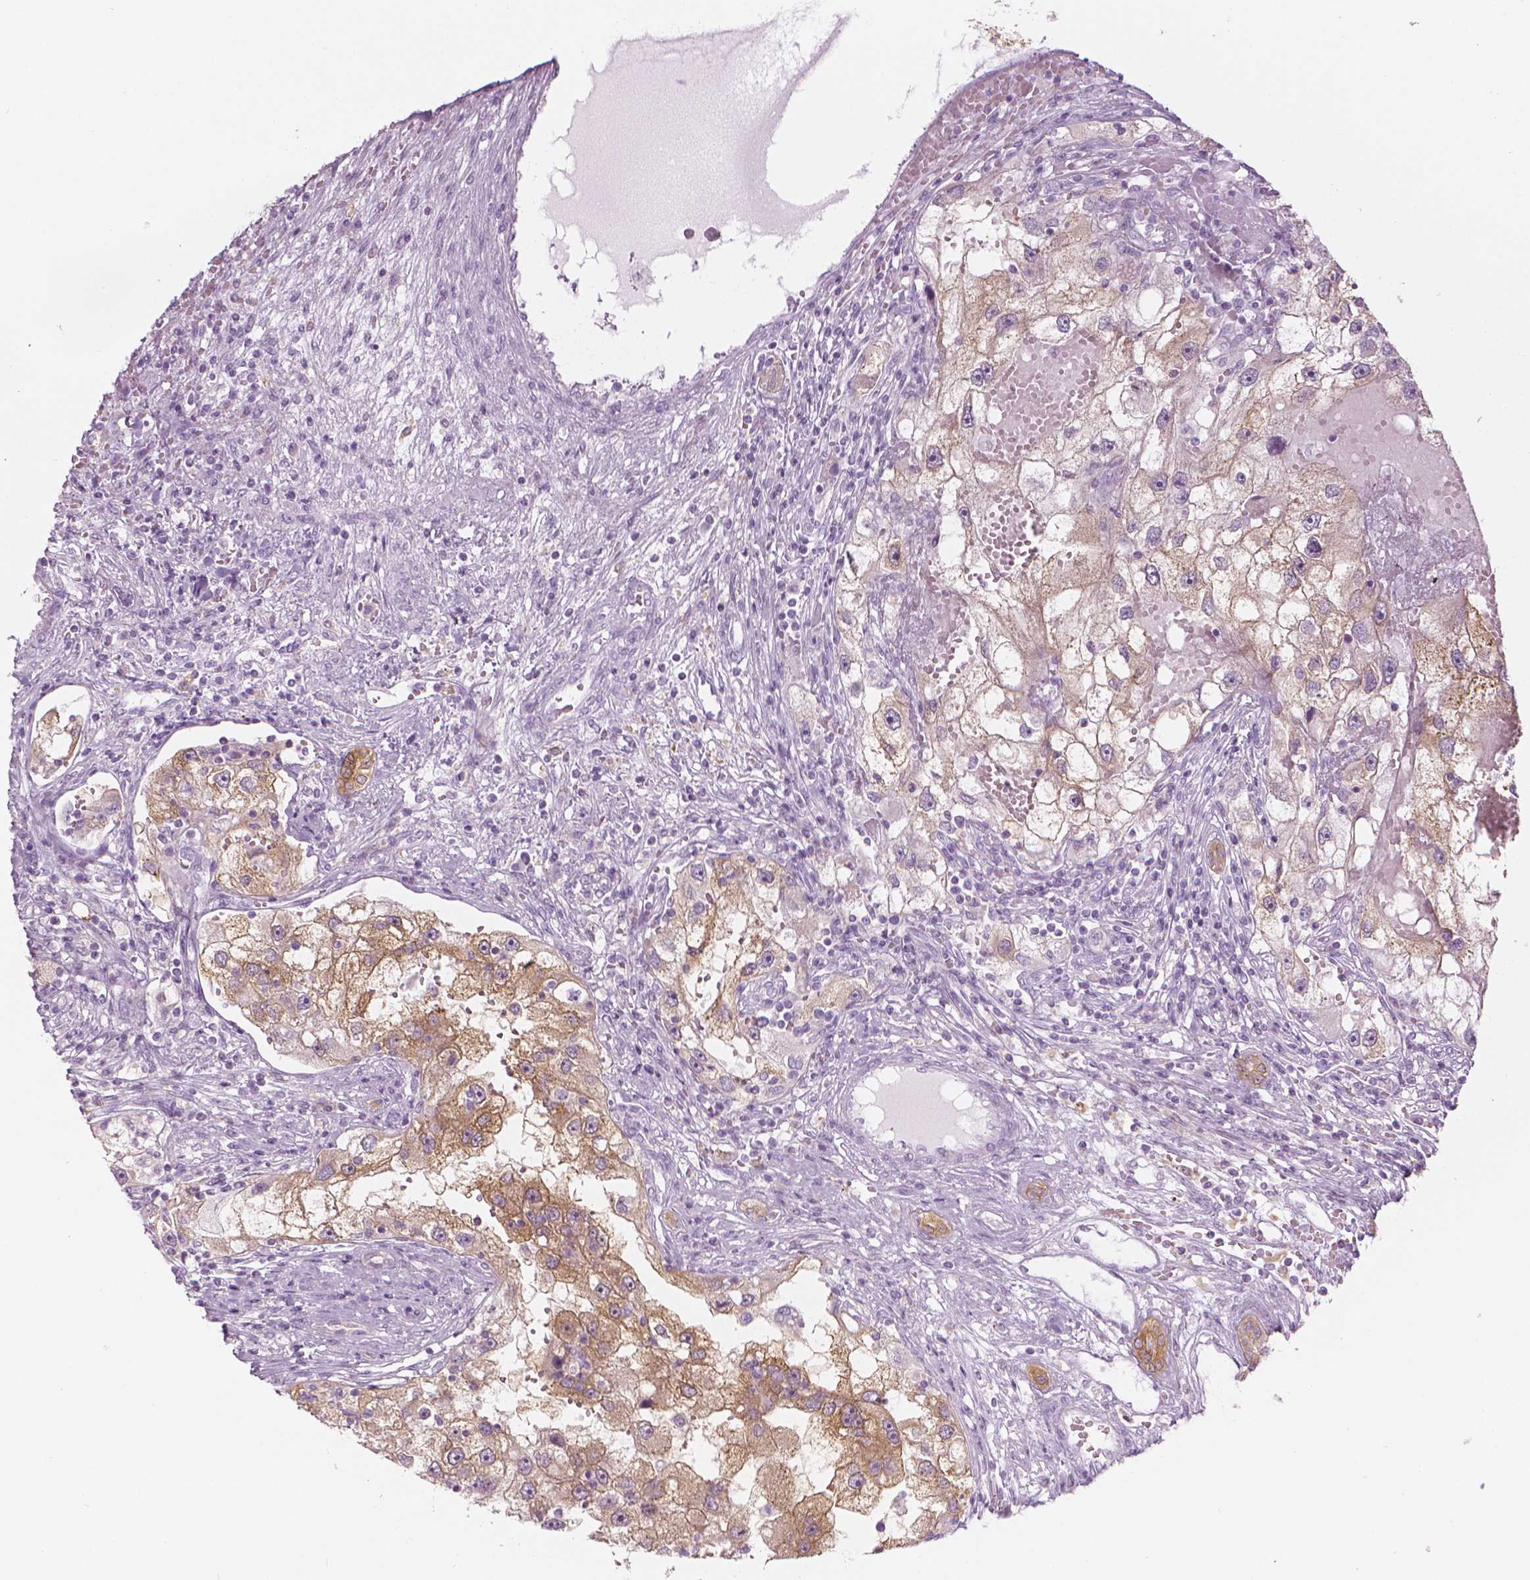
{"staining": {"intensity": "moderate", "quantity": "25%-75%", "location": "cytoplasmic/membranous"}, "tissue": "renal cancer", "cell_type": "Tumor cells", "image_type": "cancer", "snomed": [{"axis": "morphology", "description": "Adenocarcinoma, NOS"}, {"axis": "topography", "description": "Kidney"}], "caption": "Renal cancer (adenocarcinoma) stained for a protein (brown) reveals moderate cytoplasmic/membranous positive positivity in approximately 25%-75% of tumor cells.", "gene": "SHMT1", "patient": {"sex": "male", "age": 63}}